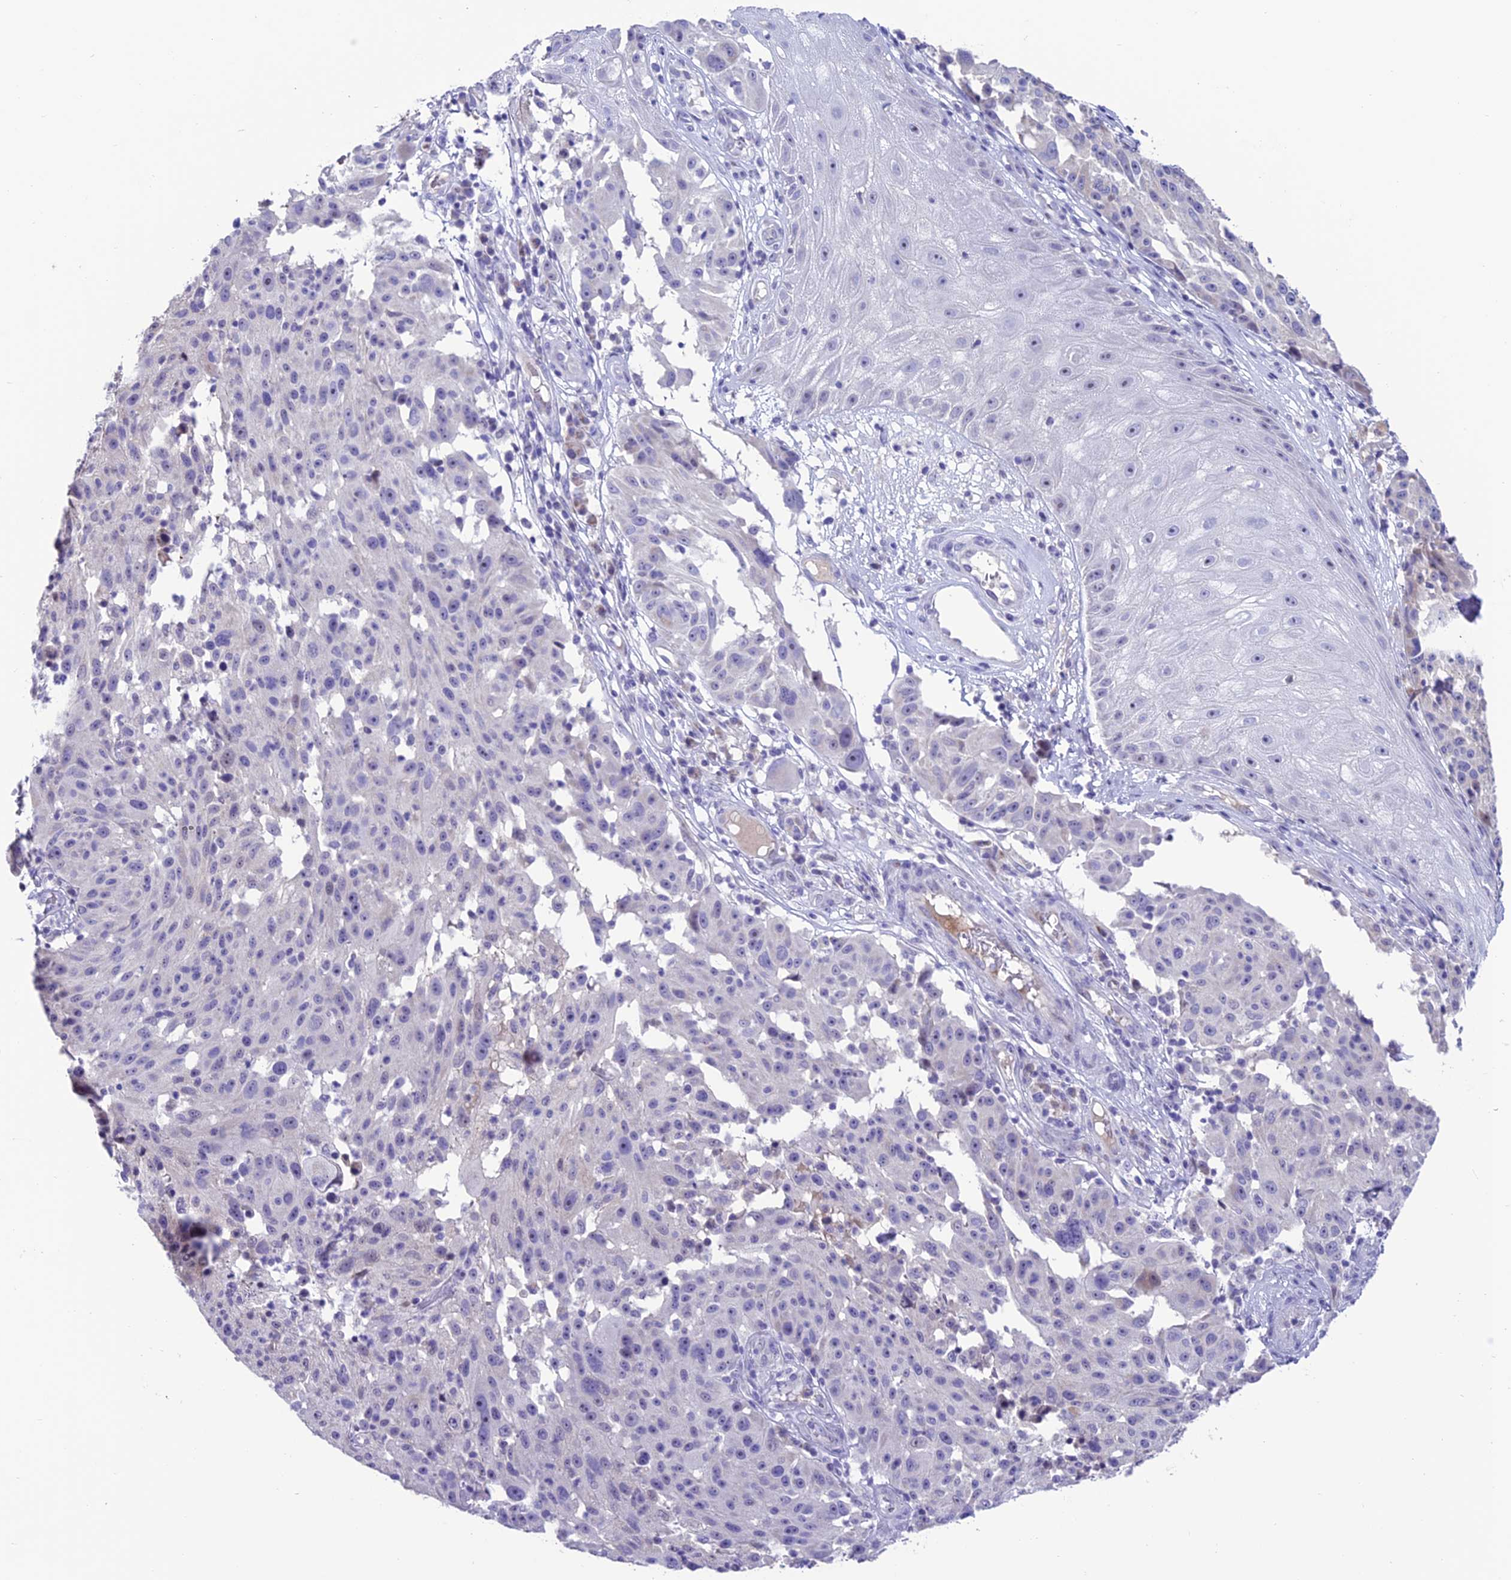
{"staining": {"intensity": "negative", "quantity": "none", "location": "none"}, "tissue": "melanoma", "cell_type": "Tumor cells", "image_type": "cancer", "snomed": [{"axis": "morphology", "description": "Malignant melanoma, NOS"}, {"axis": "topography", "description": "Skin"}], "caption": "Immunohistochemistry (IHC) micrograph of neoplastic tissue: human malignant melanoma stained with DAB displays no significant protein staining in tumor cells.", "gene": "SLC10A1", "patient": {"sex": "male", "age": 53}}